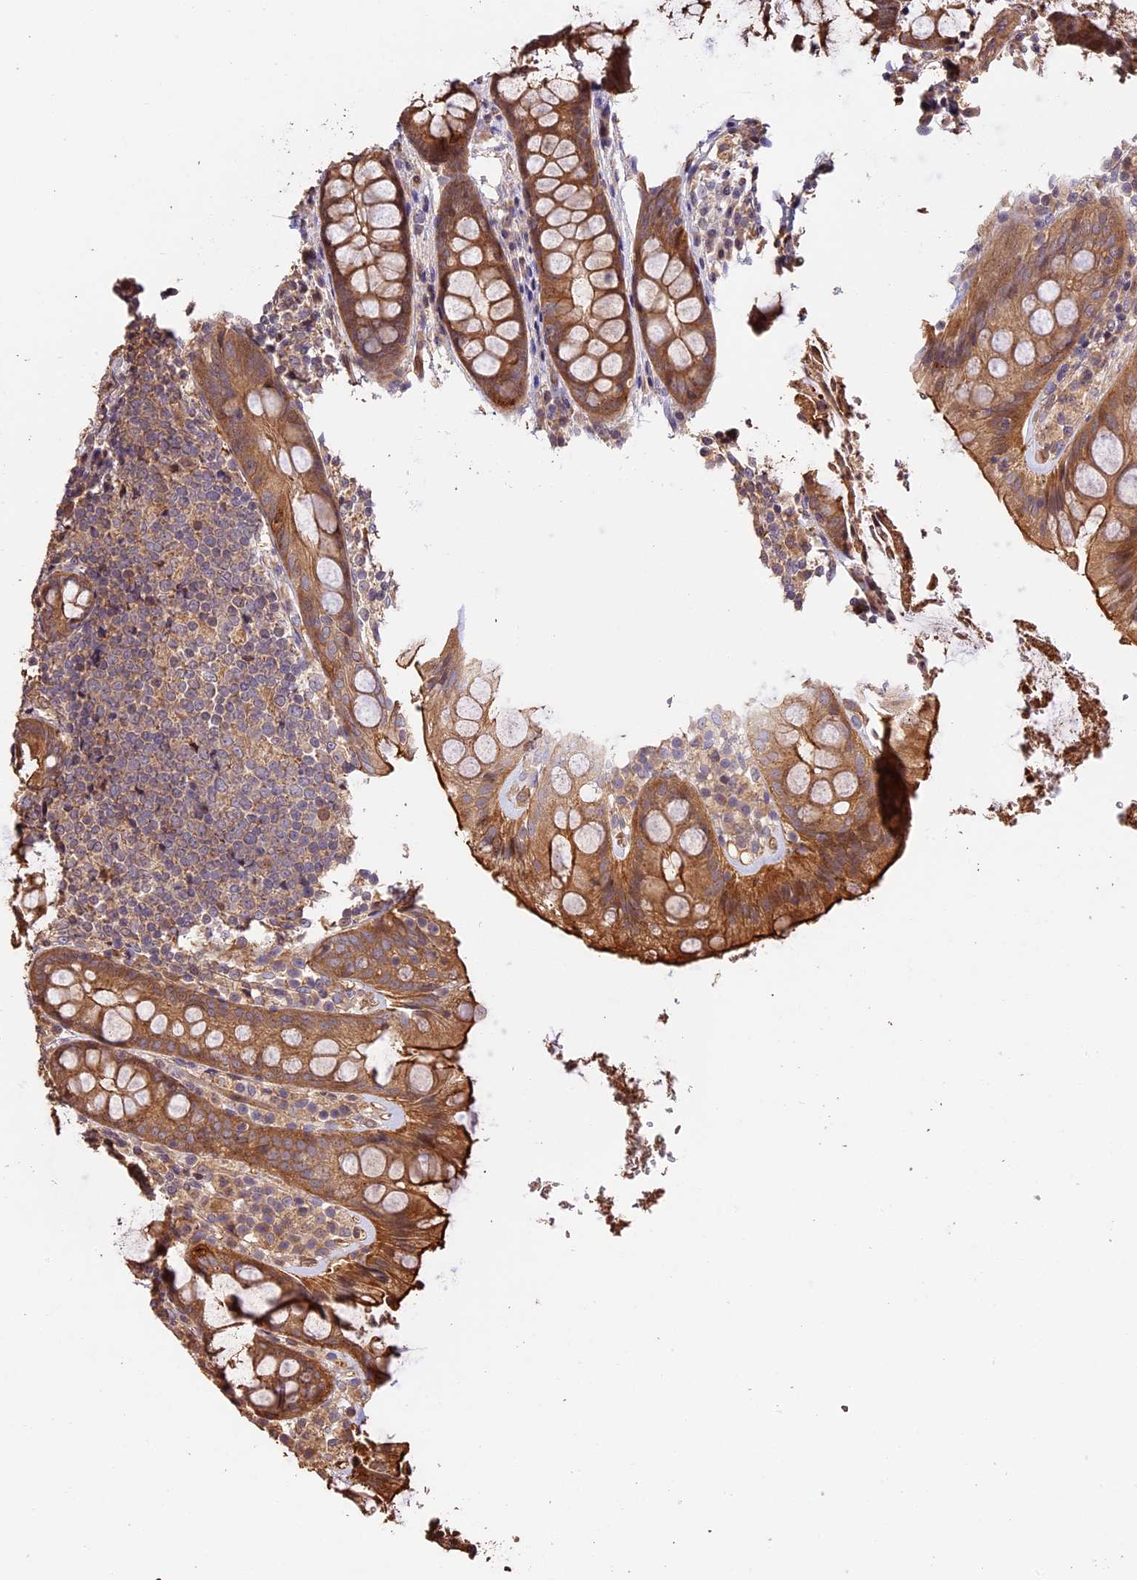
{"staining": {"intensity": "moderate", "quantity": ">75%", "location": "cytoplasmic/membranous"}, "tissue": "rectum", "cell_type": "Glandular cells", "image_type": "normal", "snomed": [{"axis": "morphology", "description": "Normal tissue, NOS"}, {"axis": "topography", "description": "Rectum"}], "caption": "IHC image of benign rectum stained for a protein (brown), which demonstrates medium levels of moderate cytoplasmic/membranous expression in approximately >75% of glandular cells.", "gene": "PPP1R37", "patient": {"sex": "male", "age": 83}}